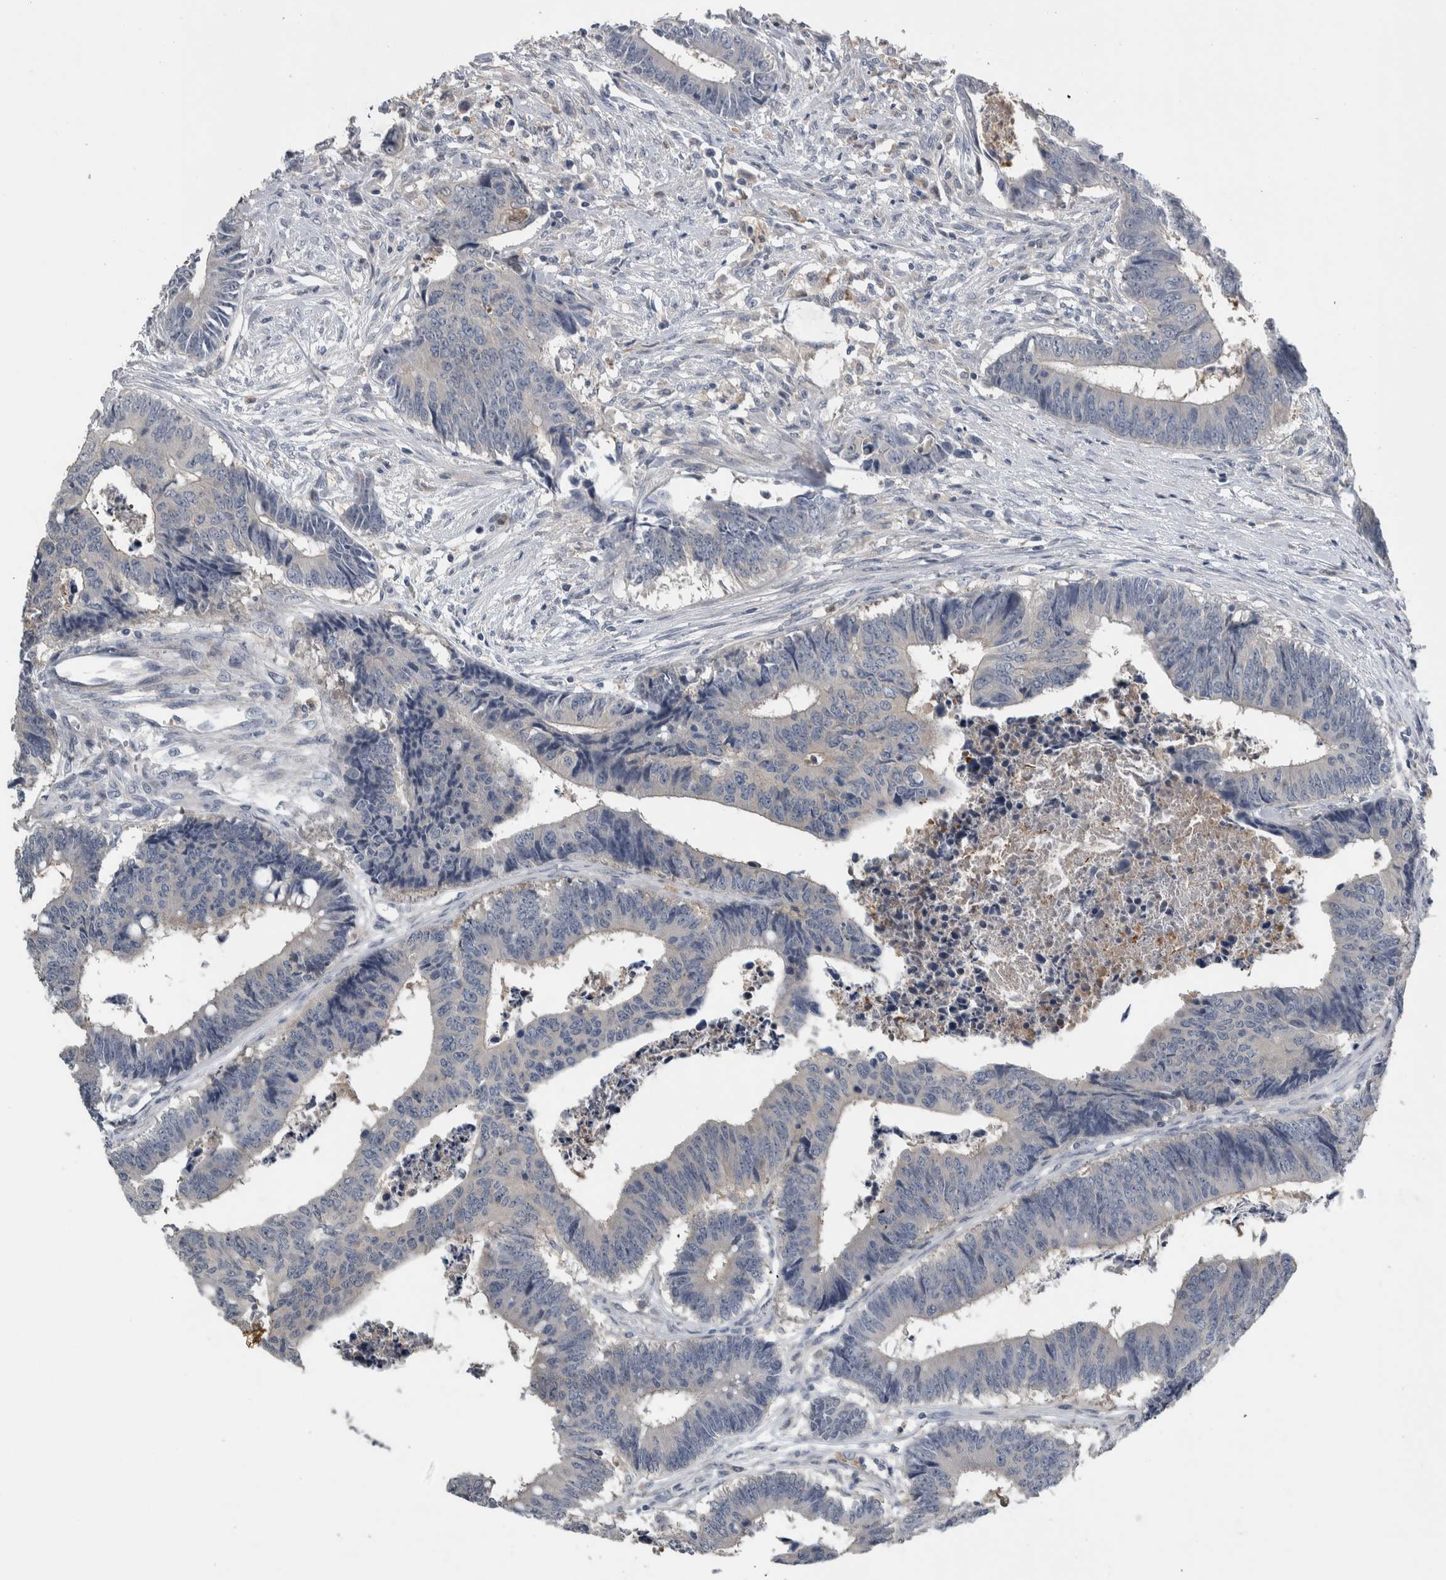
{"staining": {"intensity": "negative", "quantity": "none", "location": "none"}, "tissue": "colorectal cancer", "cell_type": "Tumor cells", "image_type": "cancer", "snomed": [{"axis": "morphology", "description": "Adenocarcinoma, NOS"}, {"axis": "topography", "description": "Rectum"}], "caption": "Image shows no protein staining in tumor cells of colorectal adenocarcinoma tissue. (Stains: DAB immunohistochemistry (IHC) with hematoxylin counter stain, Microscopy: brightfield microscopy at high magnification).", "gene": "NT5C2", "patient": {"sex": "male", "age": 84}}